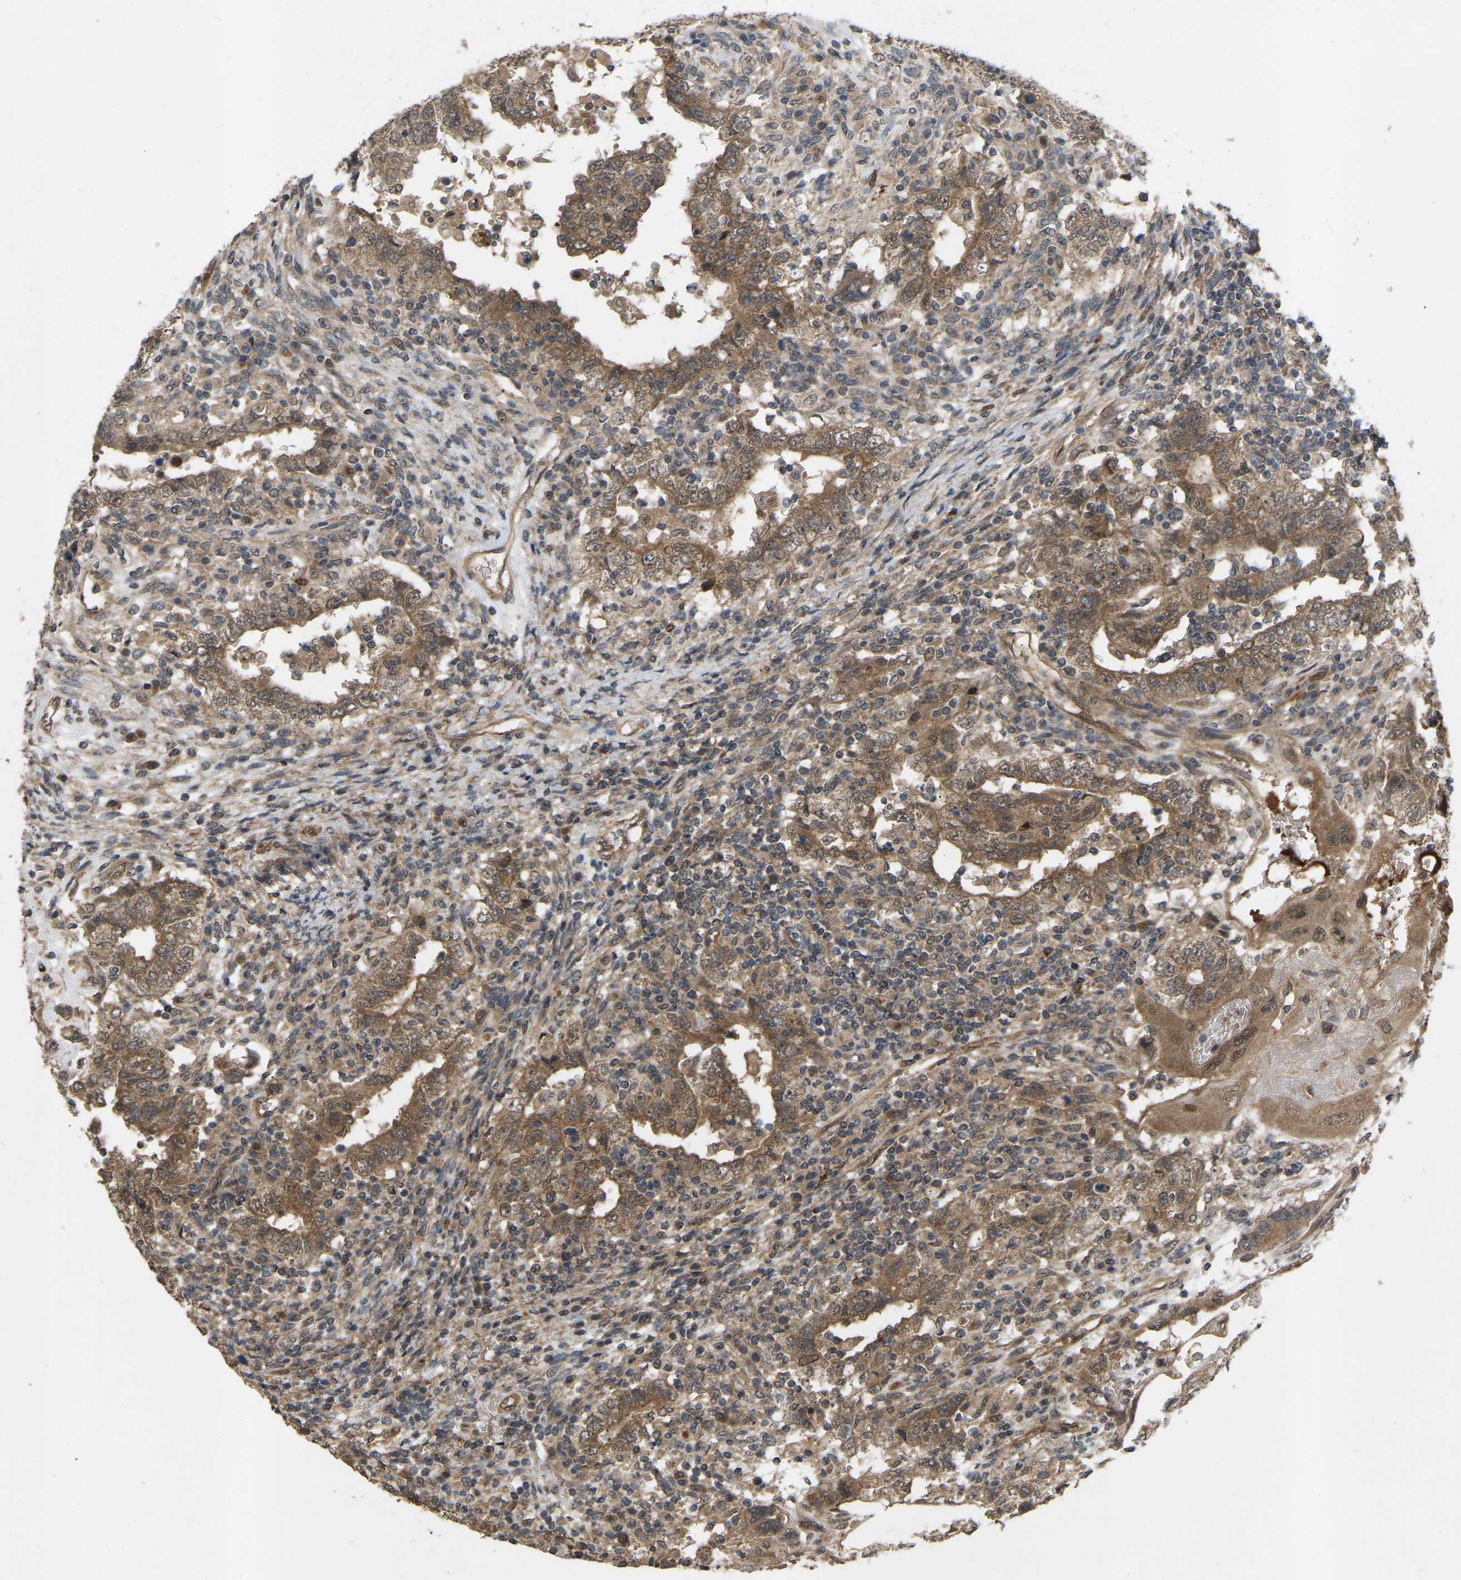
{"staining": {"intensity": "moderate", "quantity": ">75%", "location": "cytoplasmic/membranous"}, "tissue": "testis cancer", "cell_type": "Tumor cells", "image_type": "cancer", "snomed": [{"axis": "morphology", "description": "Carcinoma, Embryonal, NOS"}, {"axis": "topography", "description": "Testis"}], "caption": "IHC micrograph of neoplastic tissue: embryonal carcinoma (testis) stained using immunohistochemistry (IHC) shows medium levels of moderate protein expression localized specifically in the cytoplasmic/membranous of tumor cells, appearing as a cytoplasmic/membranous brown color.", "gene": "LIMK2", "patient": {"sex": "male", "age": 26}}